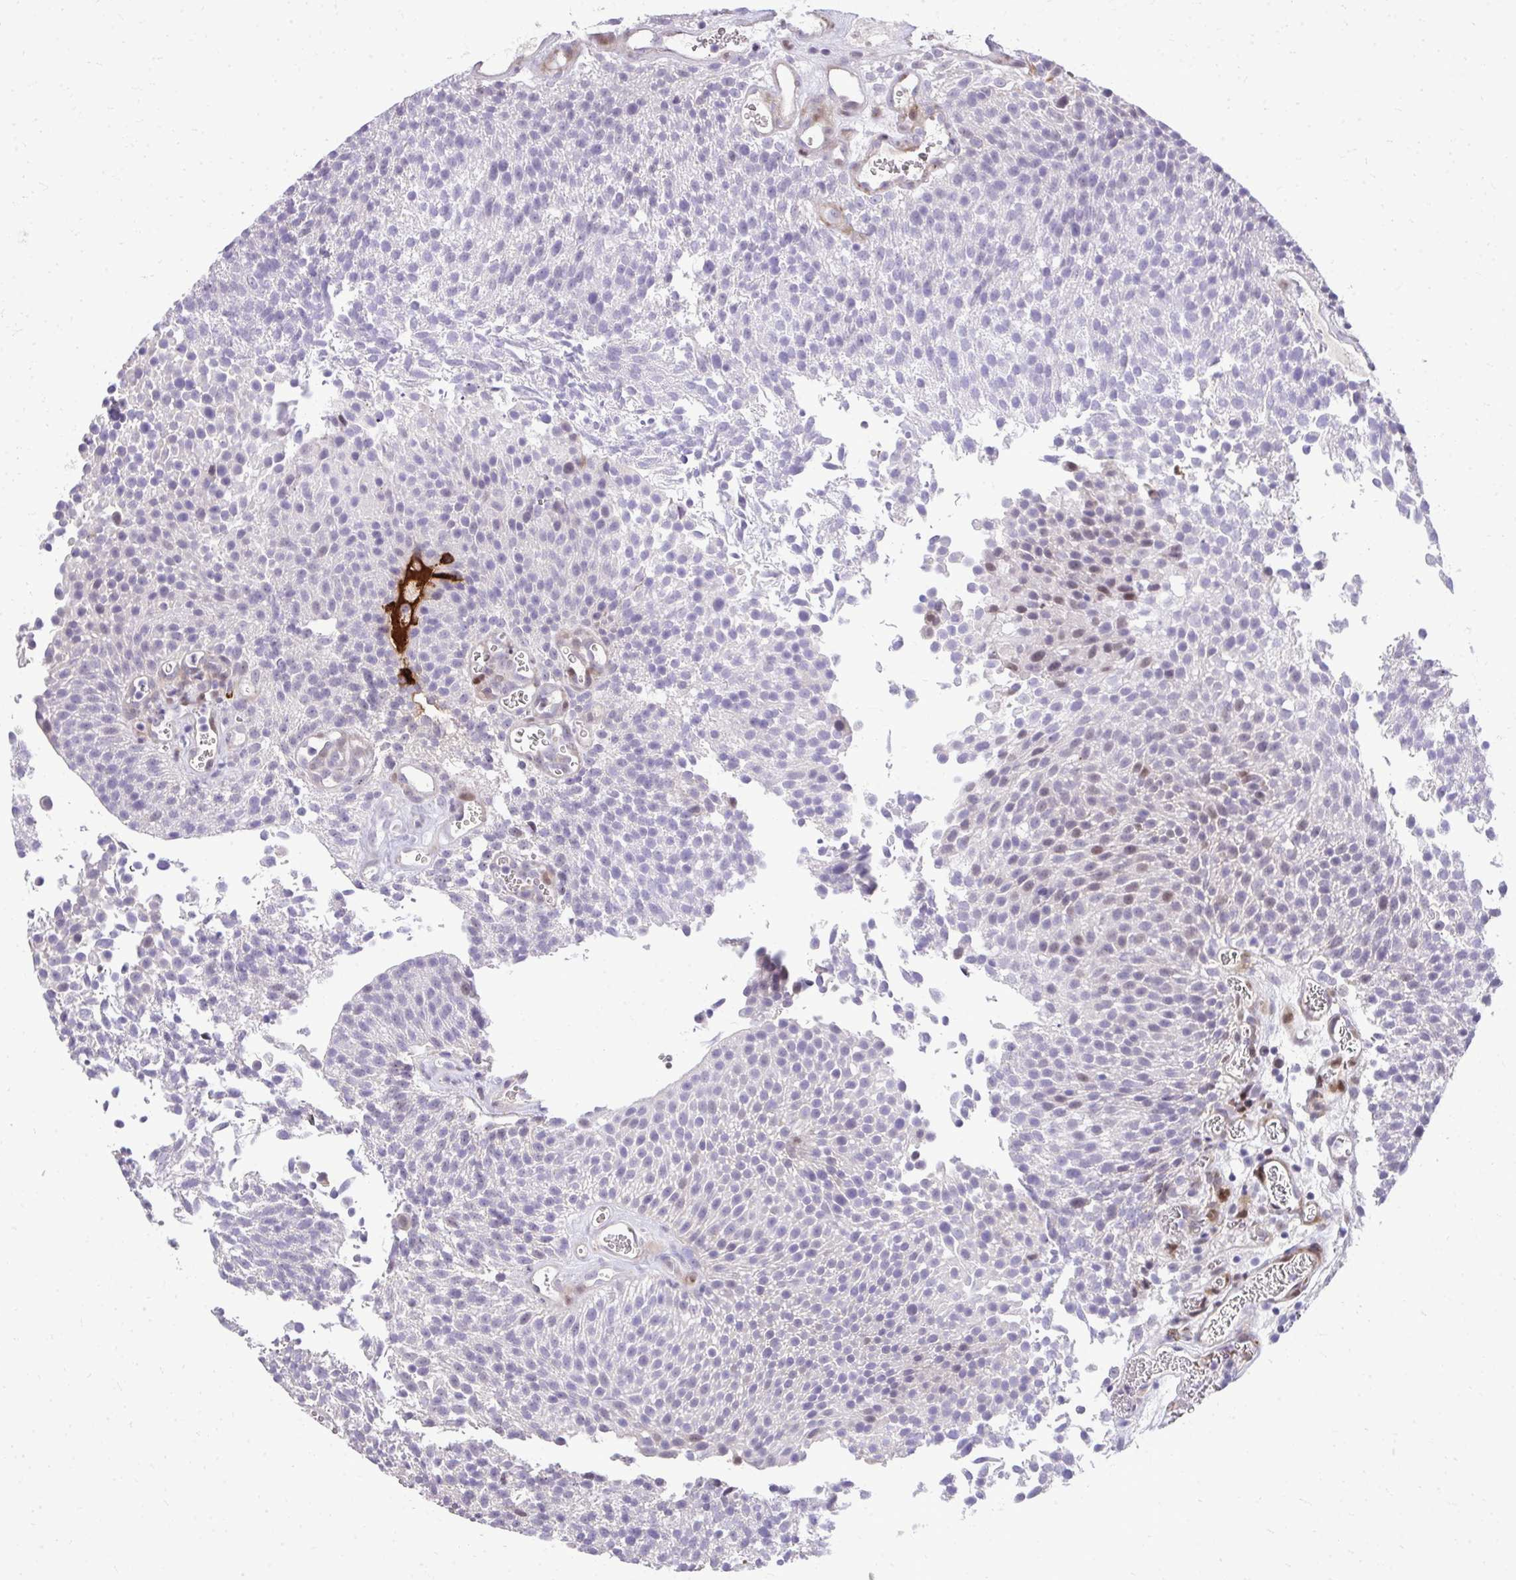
{"staining": {"intensity": "negative", "quantity": "none", "location": "none"}, "tissue": "urothelial cancer", "cell_type": "Tumor cells", "image_type": "cancer", "snomed": [{"axis": "morphology", "description": "Urothelial carcinoma, Low grade"}, {"axis": "topography", "description": "Urinary bladder"}], "caption": "Tumor cells are negative for brown protein staining in urothelial cancer.", "gene": "DLX4", "patient": {"sex": "female", "age": 79}}